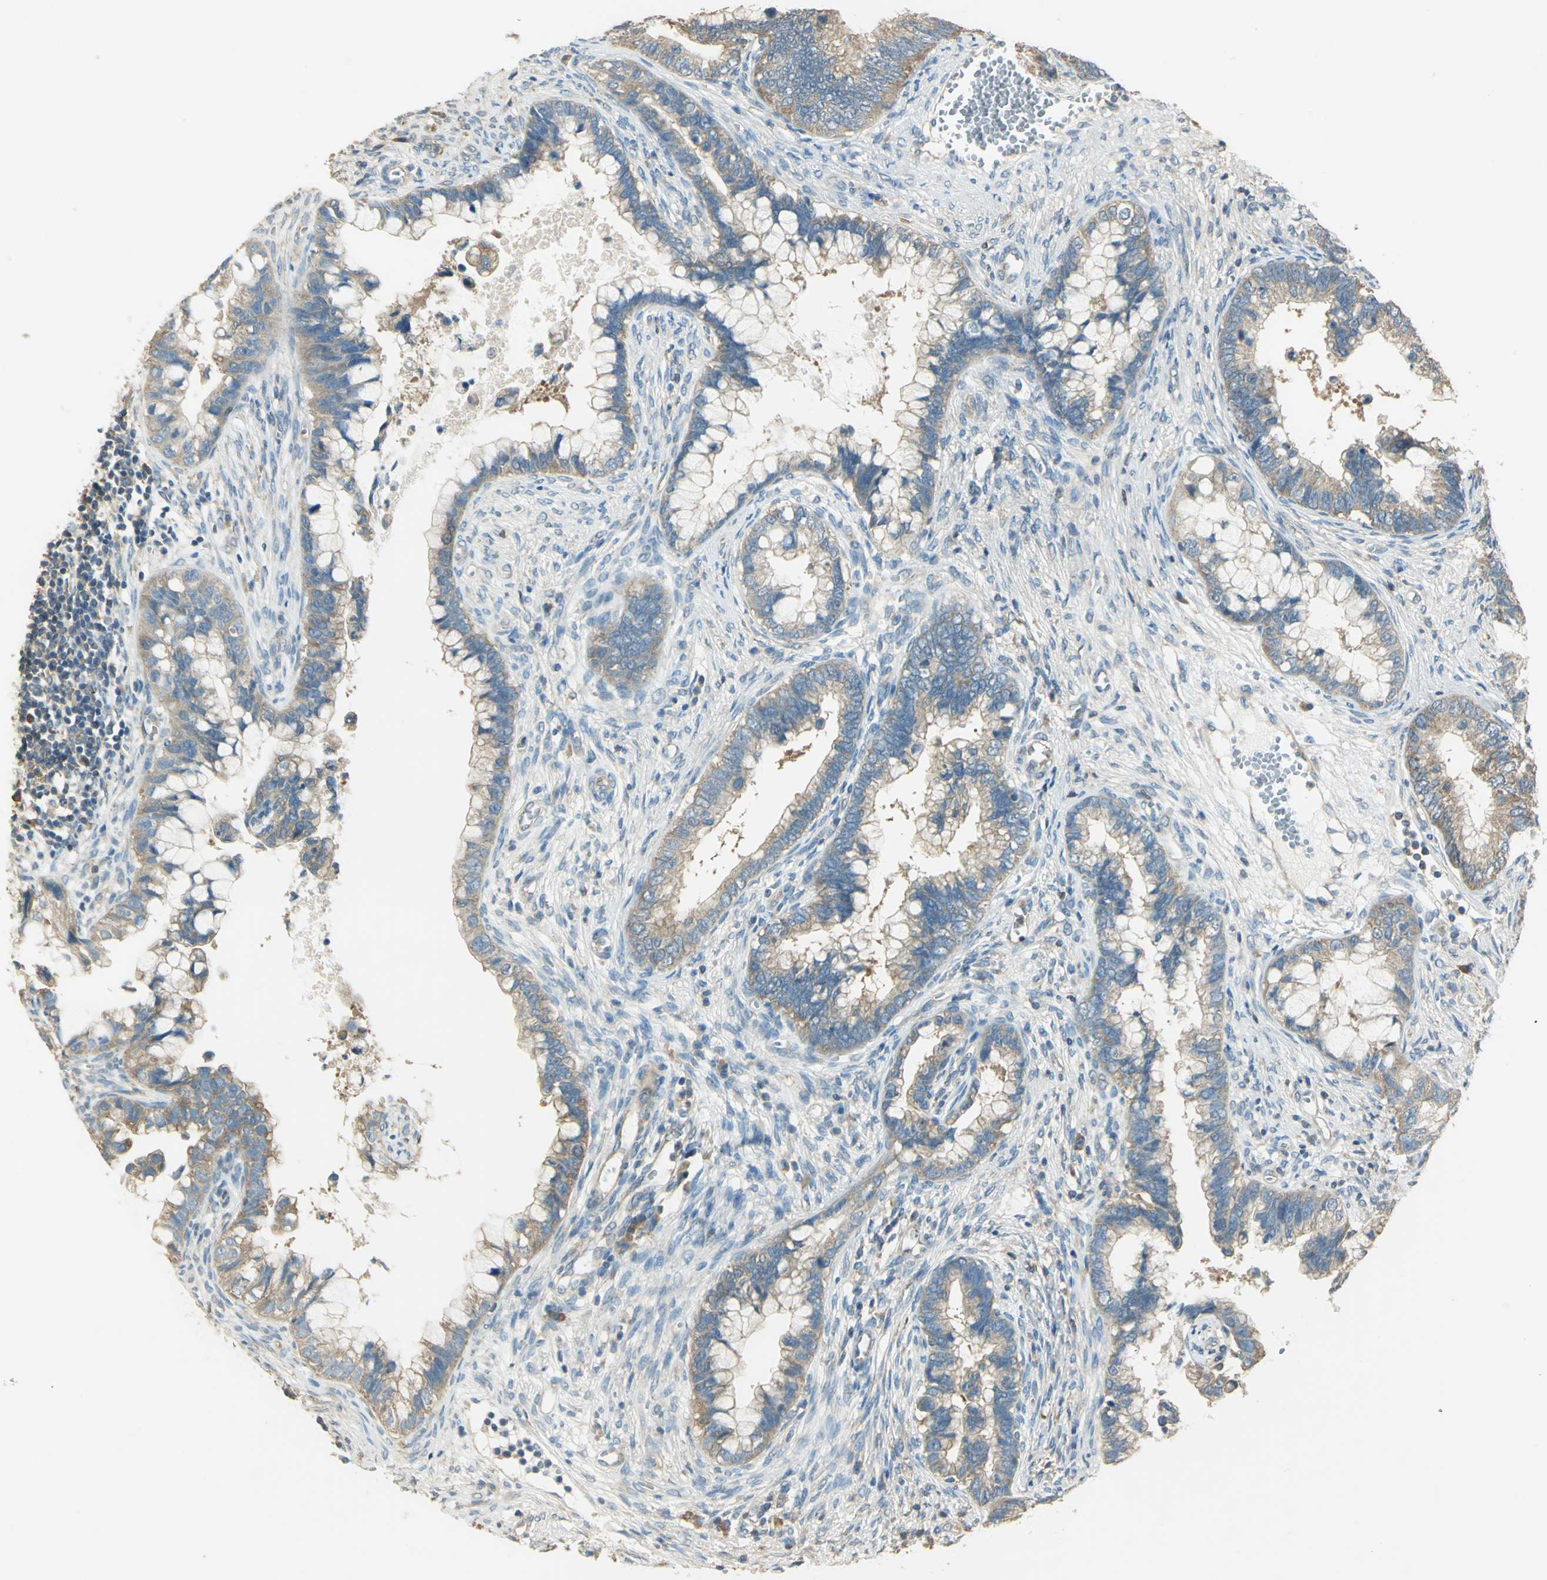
{"staining": {"intensity": "moderate", "quantity": ">75%", "location": "cytoplasmic/membranous"}, "tissue": "cervical cancer", "cell_type": "Tumor cells", "image_type": "cancer", "snomed": [{"axis": "morphology", "description": "Adenocarcinoma, NOS"}, {"axis": "topography", "description": "Cervix"}], "caption": "DAB (3,3'-diaminobenzidine) immunohistochemical staining of adenocarcinoma (cervical) reveals moderate cytoplasmic/membranous protein staining in approximately >75% of tumor cells.", "gene": "SHC2", "patient": {"sex": "female", "age": 44}}